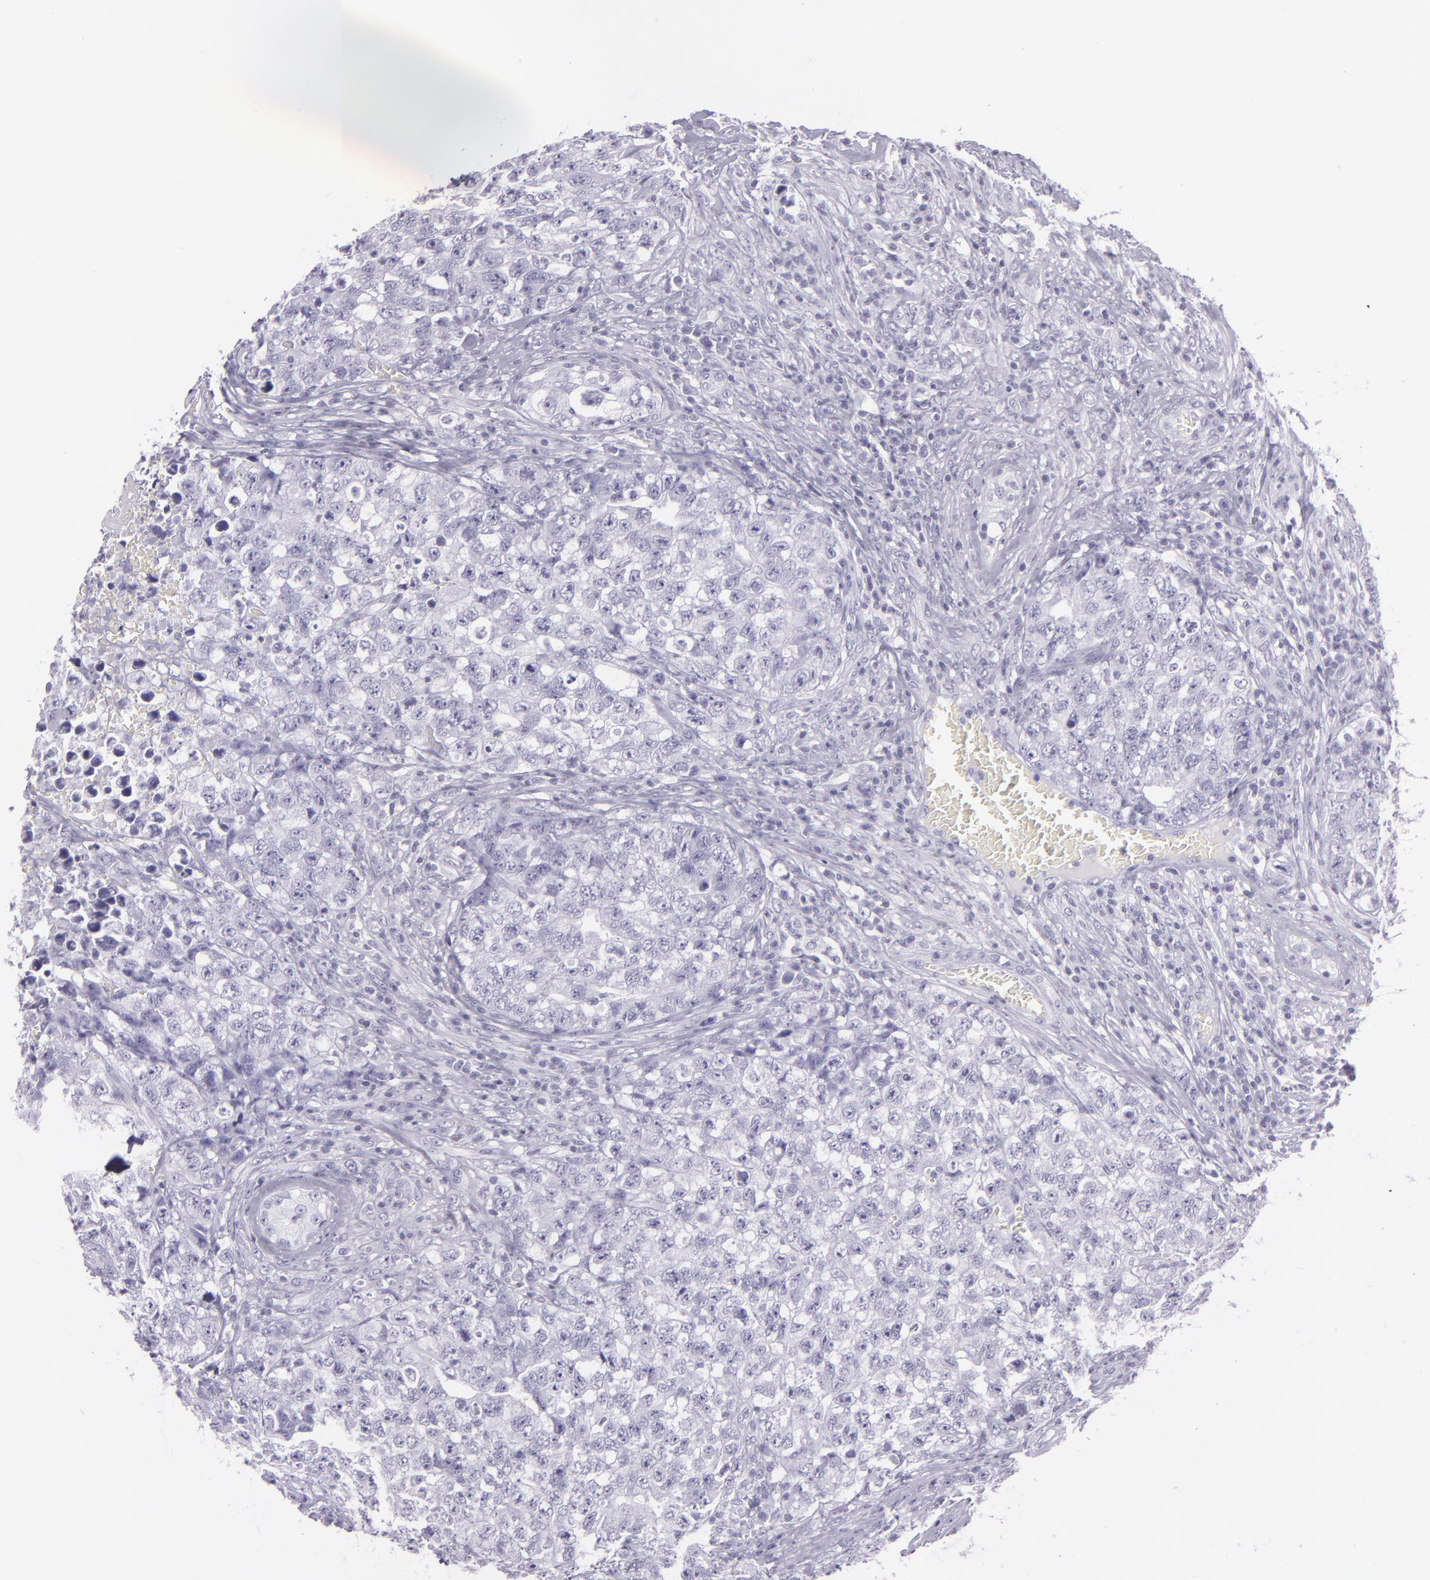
{"staining": {"intensity": "negative", "quantity": "none", "location": "none"}, "tissue": "testis cancer", "cell_type": "Tumor cells", "image_type": "cancer", "snomed": [{"axis": "morphology", "description": "Carcinoma, Embryonal, NOS"}, {"axis": "topography", "description": "Testis"}], "caption": "IHC photomicrograph of neoplastic tissue: human testis cancer (embryonal carcinoma) stained with DAB demonstrates no significant protein positivity in tumor cells.", "gene": "MUC6", "patient": {"sex": "male", "age": 31}}